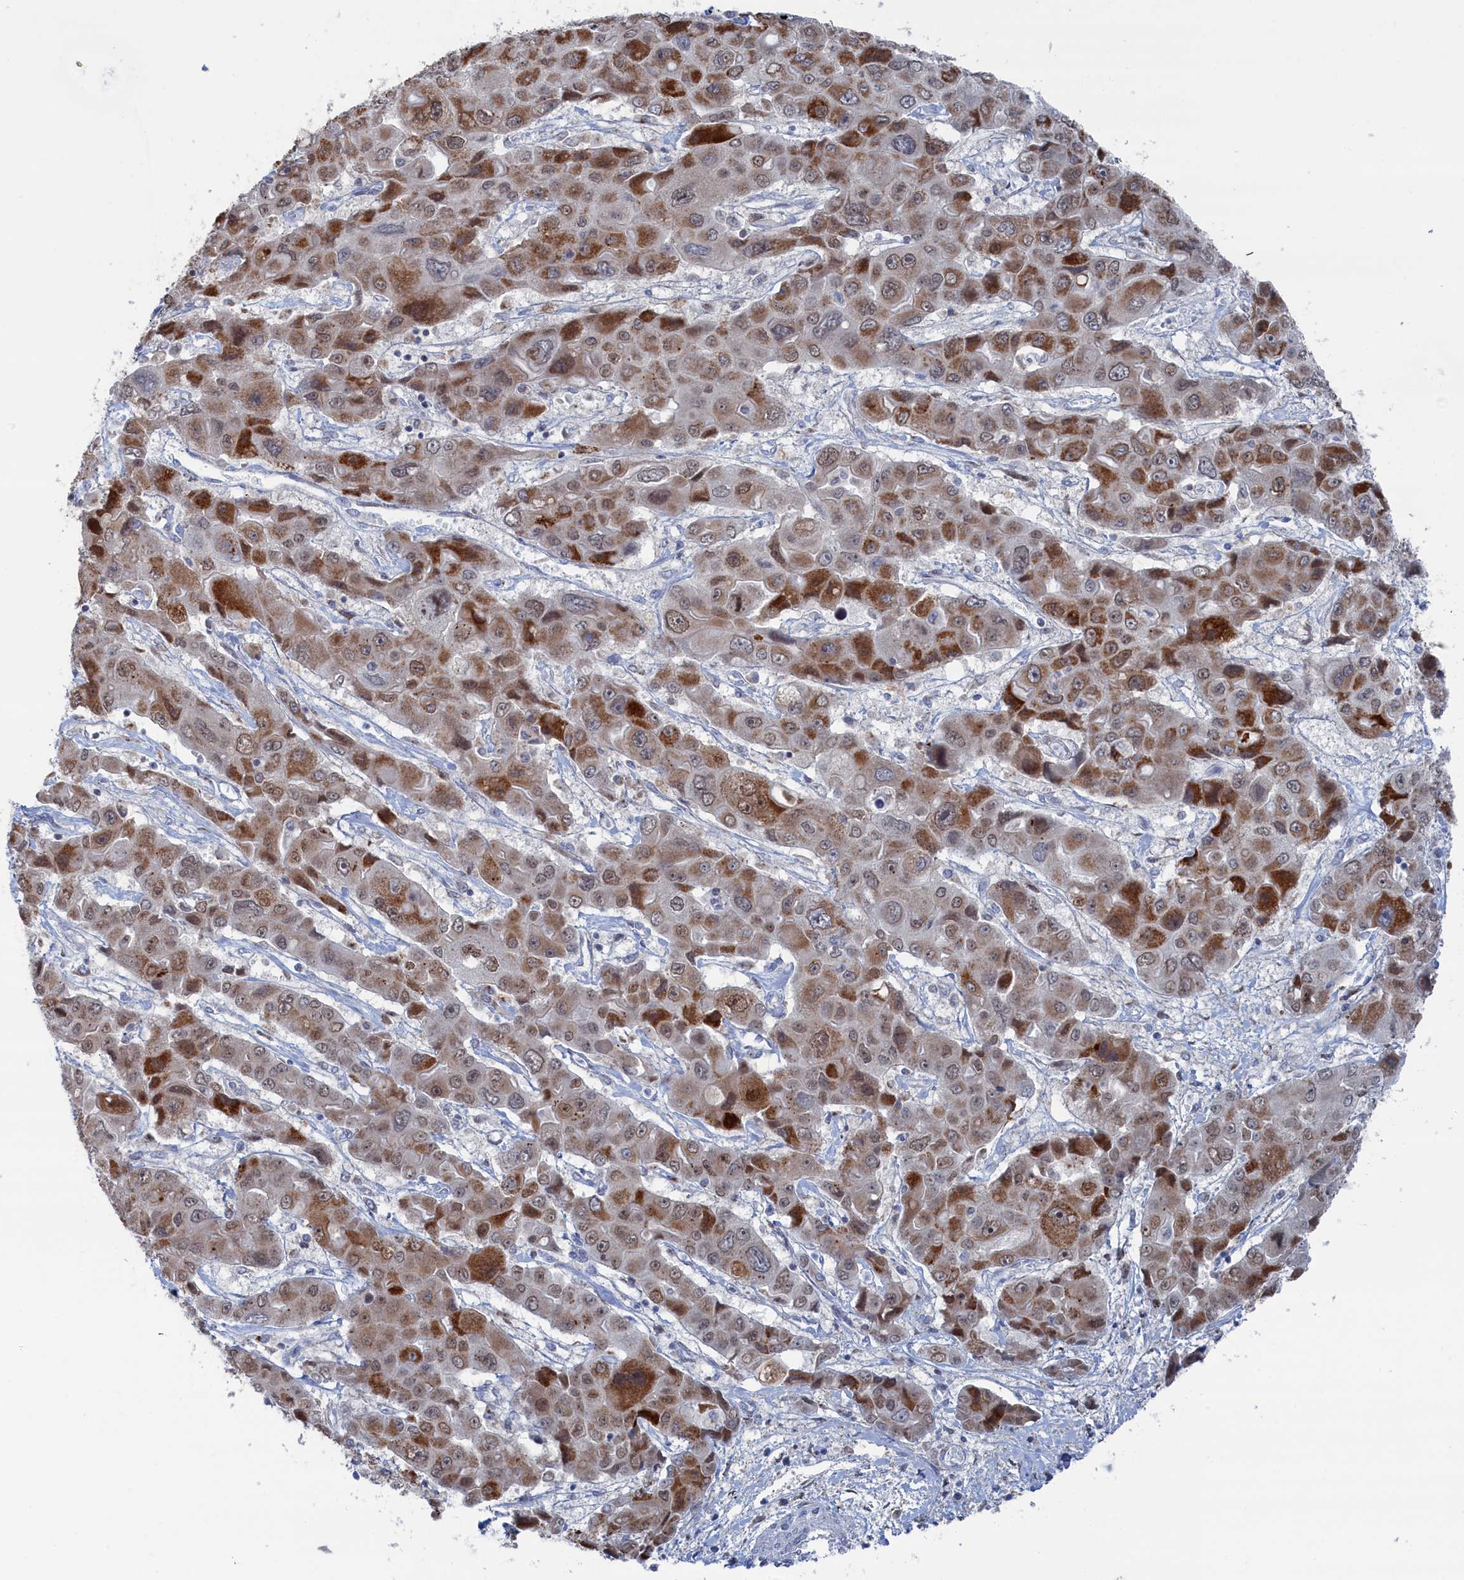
{"staining": {"intensity": "moderate", "quantity": "25%-75%", "location": "cytoplasmic/membranous,nuclear"}, "tissue": "liver cancer", "cell_type": "Tumor cells", "image_type": "cancer", "snomed": [{"axis": "morphology", "description": "Cholangiocarcinoma"}, {"axis": "topography", "description": "Liver"}], "caption": "Immunohistochemical staining of human cholangiocarcinoma (liver) reveals moderate cytoplasmic/membranous and nuclear protein positivity in about 25%-75% of tumor cells.", "gene": "IRX1", "patient": {"sex": "male", "age": 67}}